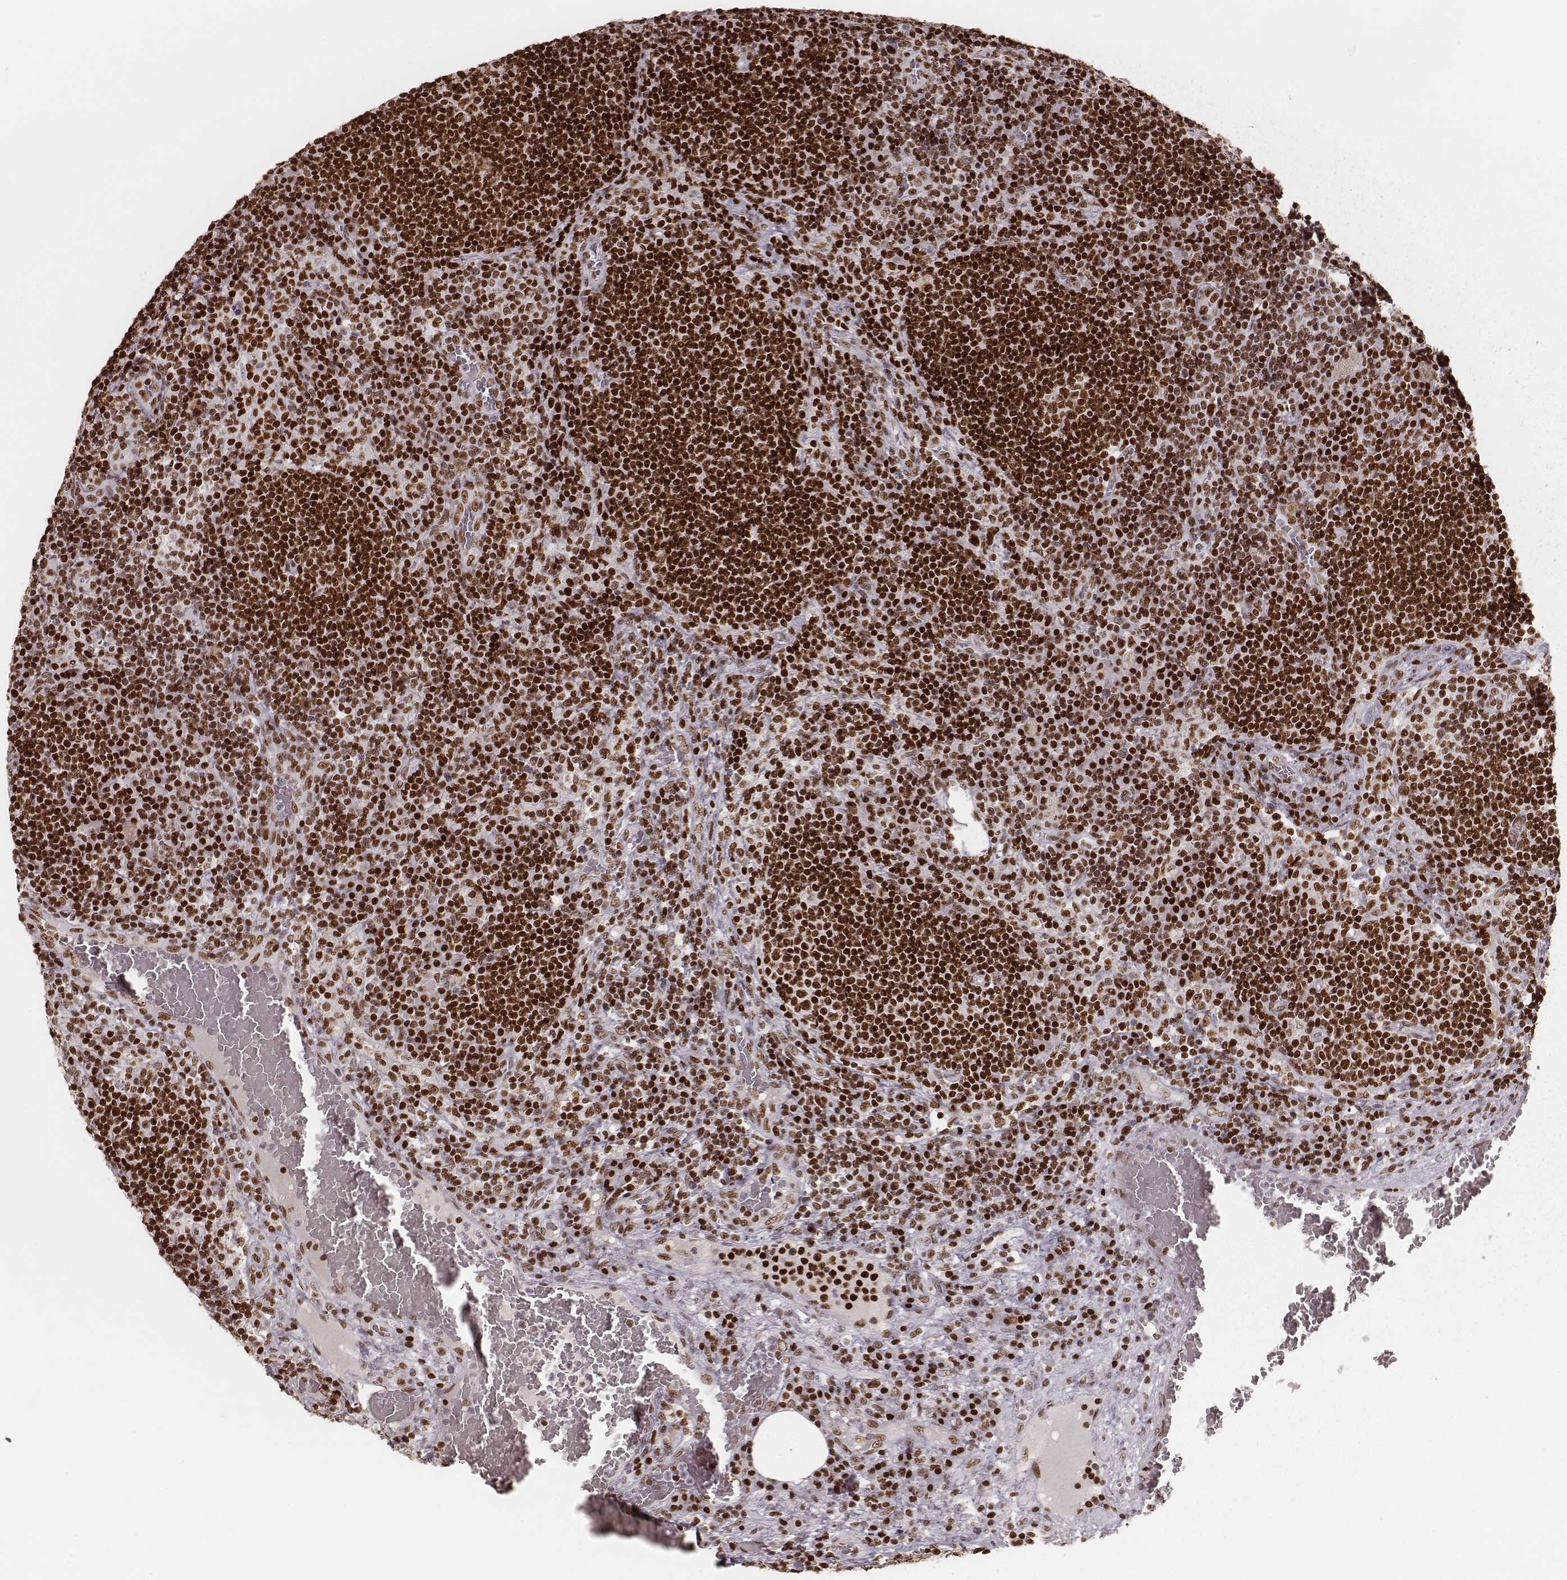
{"staining": {"intensity": "strong", "quantity": ">75%", "location": "nuclear"}, "tissue": "lymph node", "cell_type": "Germinal center cells", "image_type": "normal", "snomed": [{"axis": "morphology", "description": "Normal tissue, NOS"}, {"axis": "topography", "description": "Lymph node"}], "caption": "Strong nuclear protein staining is appreciated in about >75% of germinal center cells in lymph node.", "gene": "PARP1", "patient": {"sex": "male", "age": 63}}